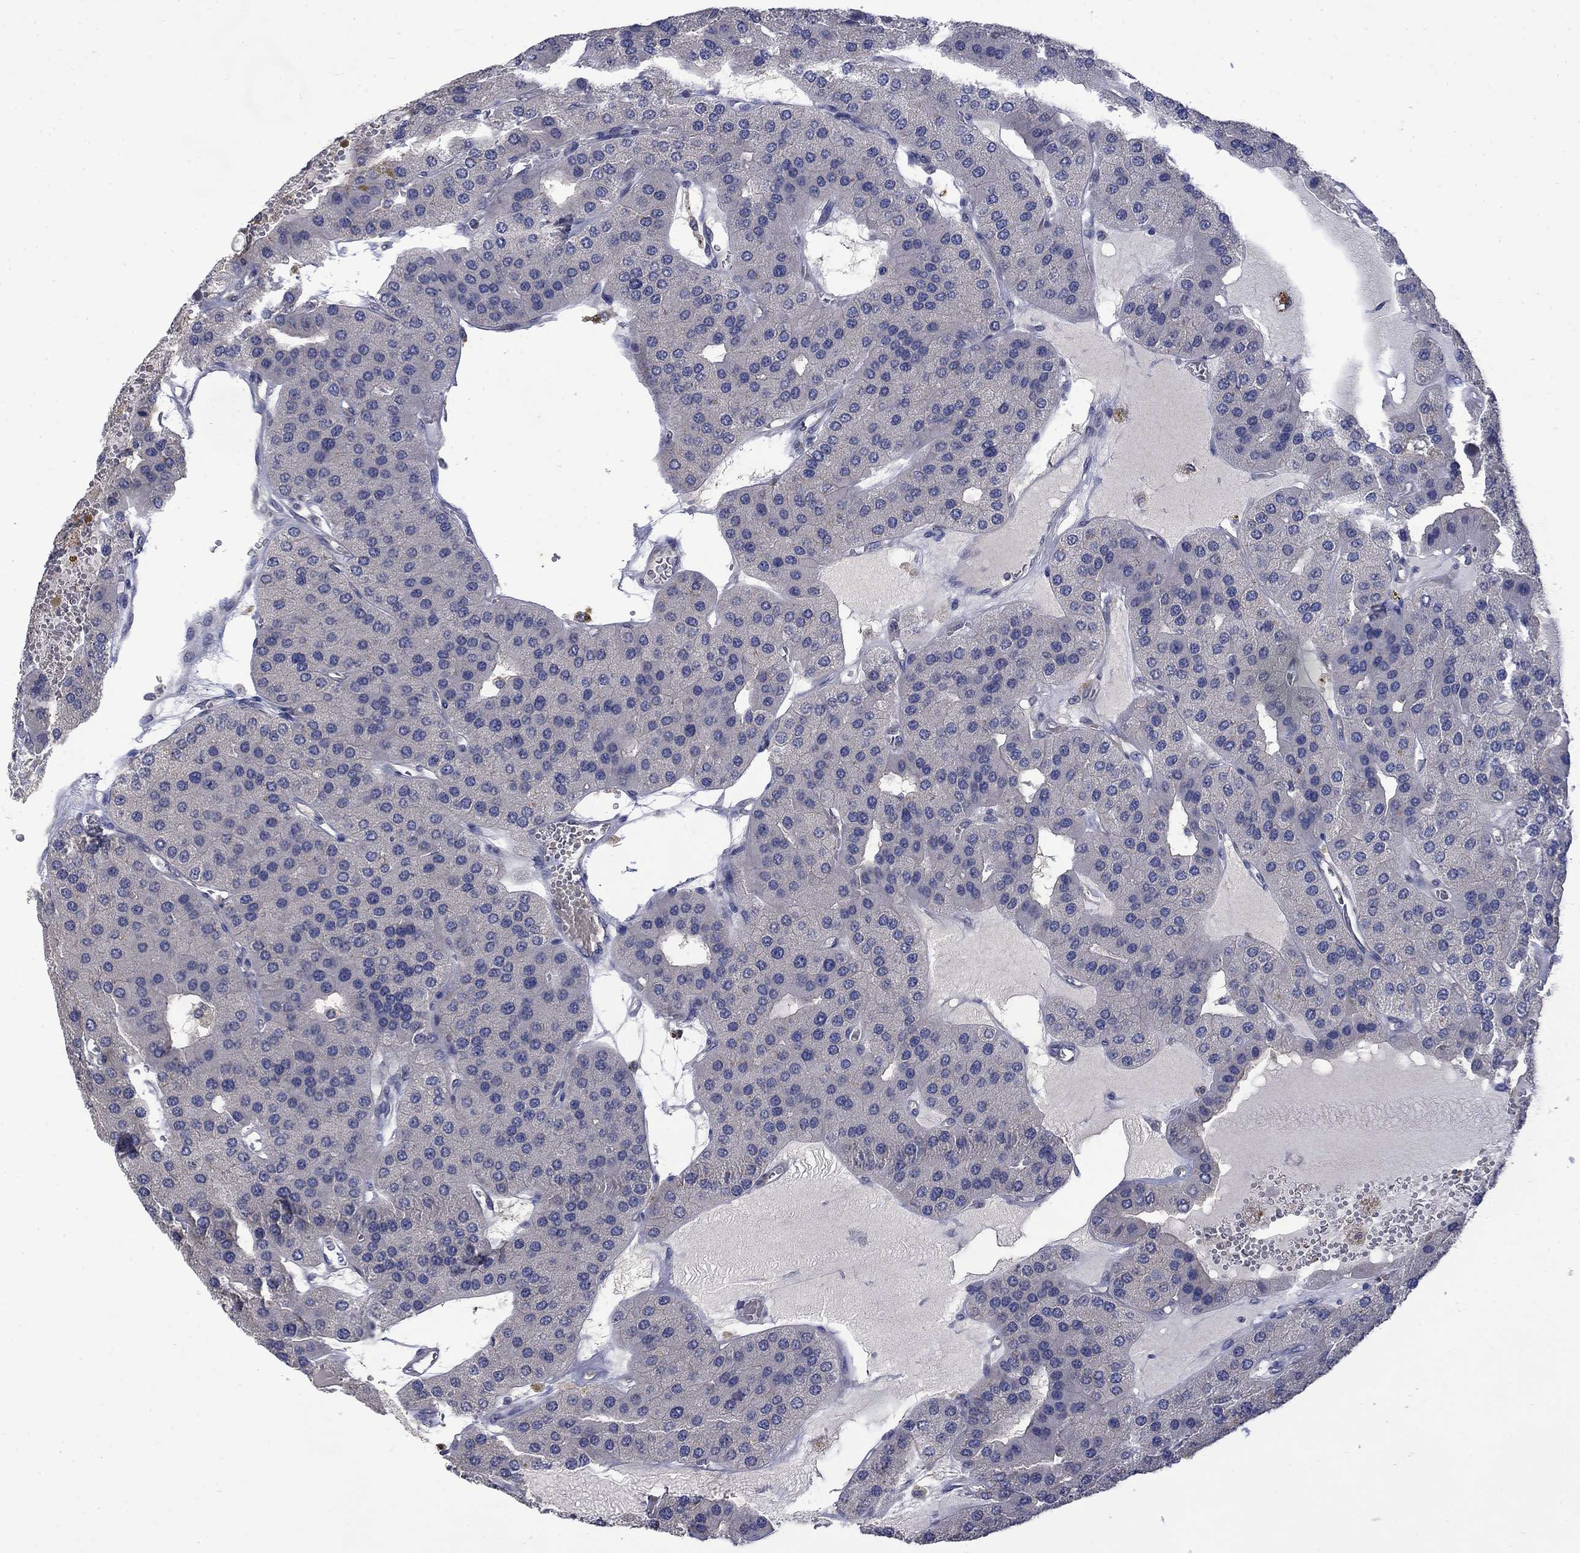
{"staining": {"intensity": "negative", "quantity": "none", "location": "none"}, "tissue": "parathyroid gland", "cell_type": "Glandular cells", "image_type": "normal", "snomed": [{"axis": "morphology", "description": "Normal tissue, NOS"}, {"axis": "morphology", "description": "Adenoma, NOS"}, {"axis": "topography", "description": "Parathyroid gland"}], "caption": "This is a photomicrograph of immunohistochemistry (IHC) staining of normal parathyroid gland, which shows no expression in glandular cells.", "gene": "HSPA12A", "patient": {"sex": "female", "age": 86}}